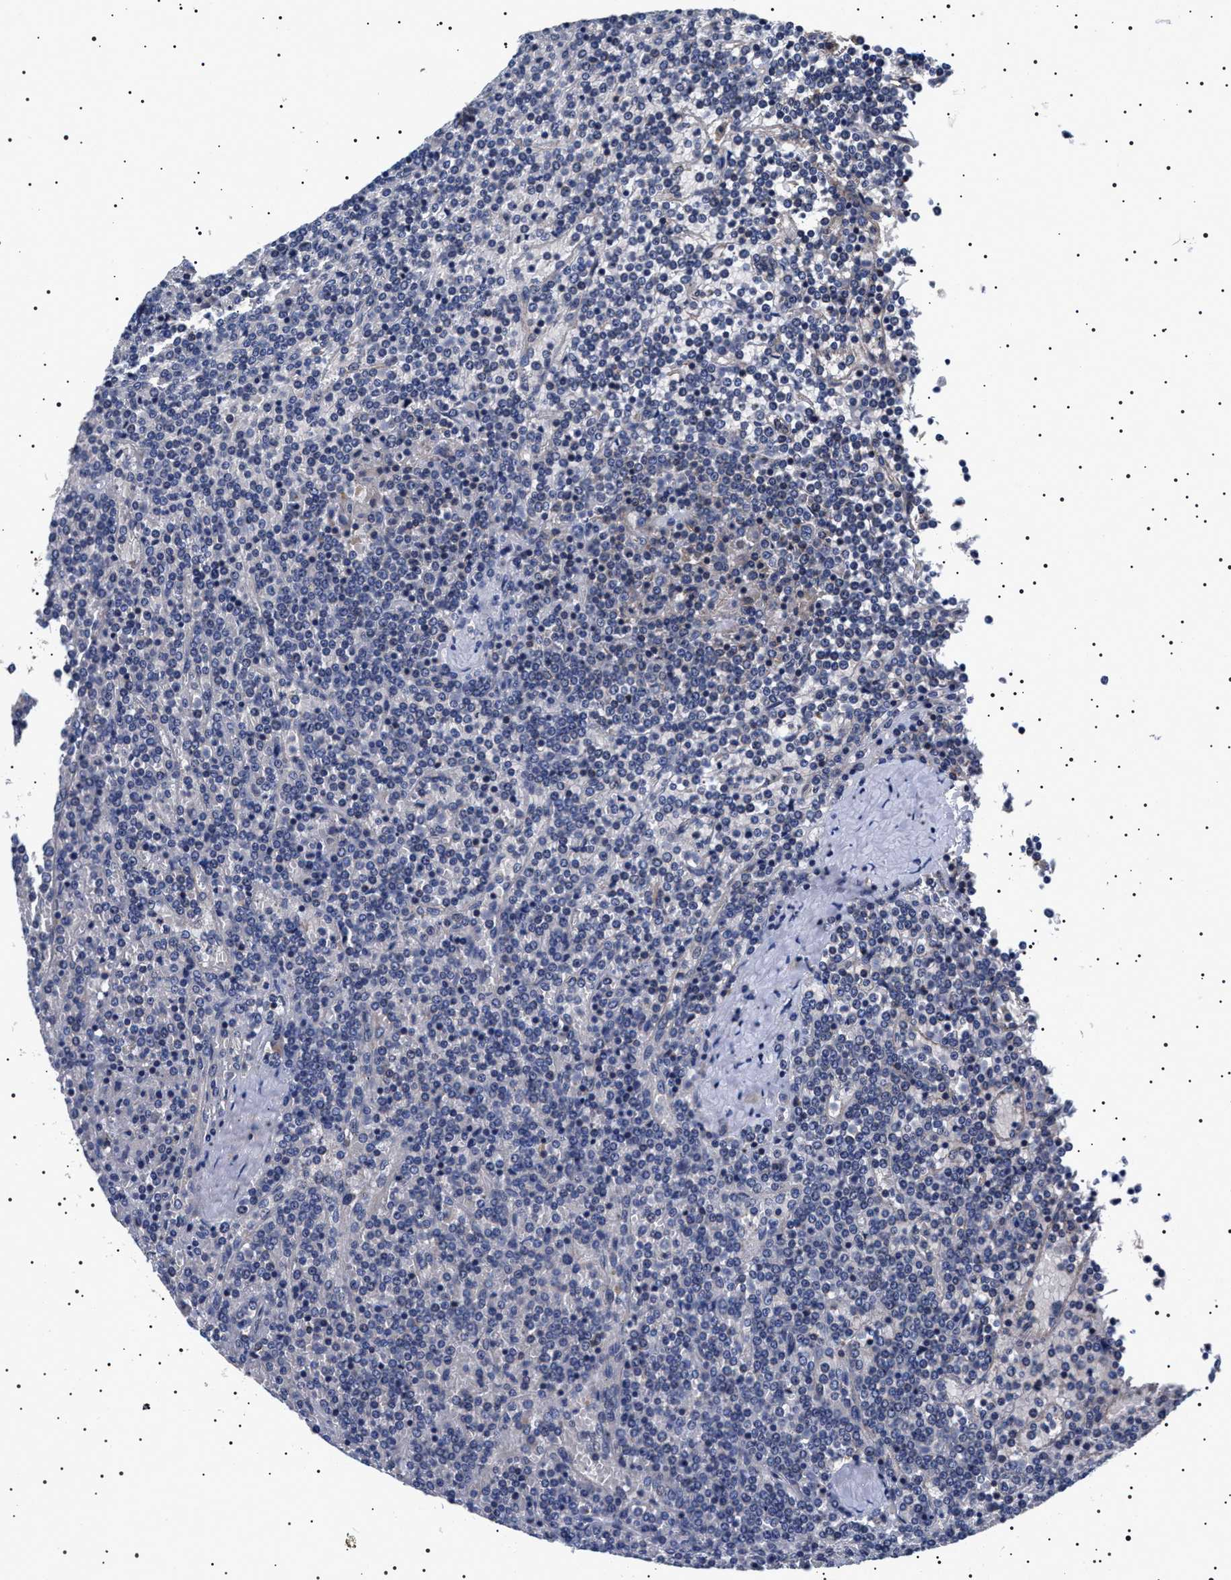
{"staining": {"intensity": "negative", "quantity": "none", "location": "none"}, "tissue": "lymphoma", "cell_type": "Tumor cells", "image_type": "cancer", "snomed": [{"axis": "morphology", "description": "Malignant lymphoma, non-Hodgkin's type, Low grade"}, {"axis": "topography", "description": "Spleen"}], "caption": "Tumor cells are negative for brown protein staining in malignant lymphoma, non-Hodgkin's type (low-grade).", "gene": "SLC4A7", "patient": {"sex": "female", "age": 19}}